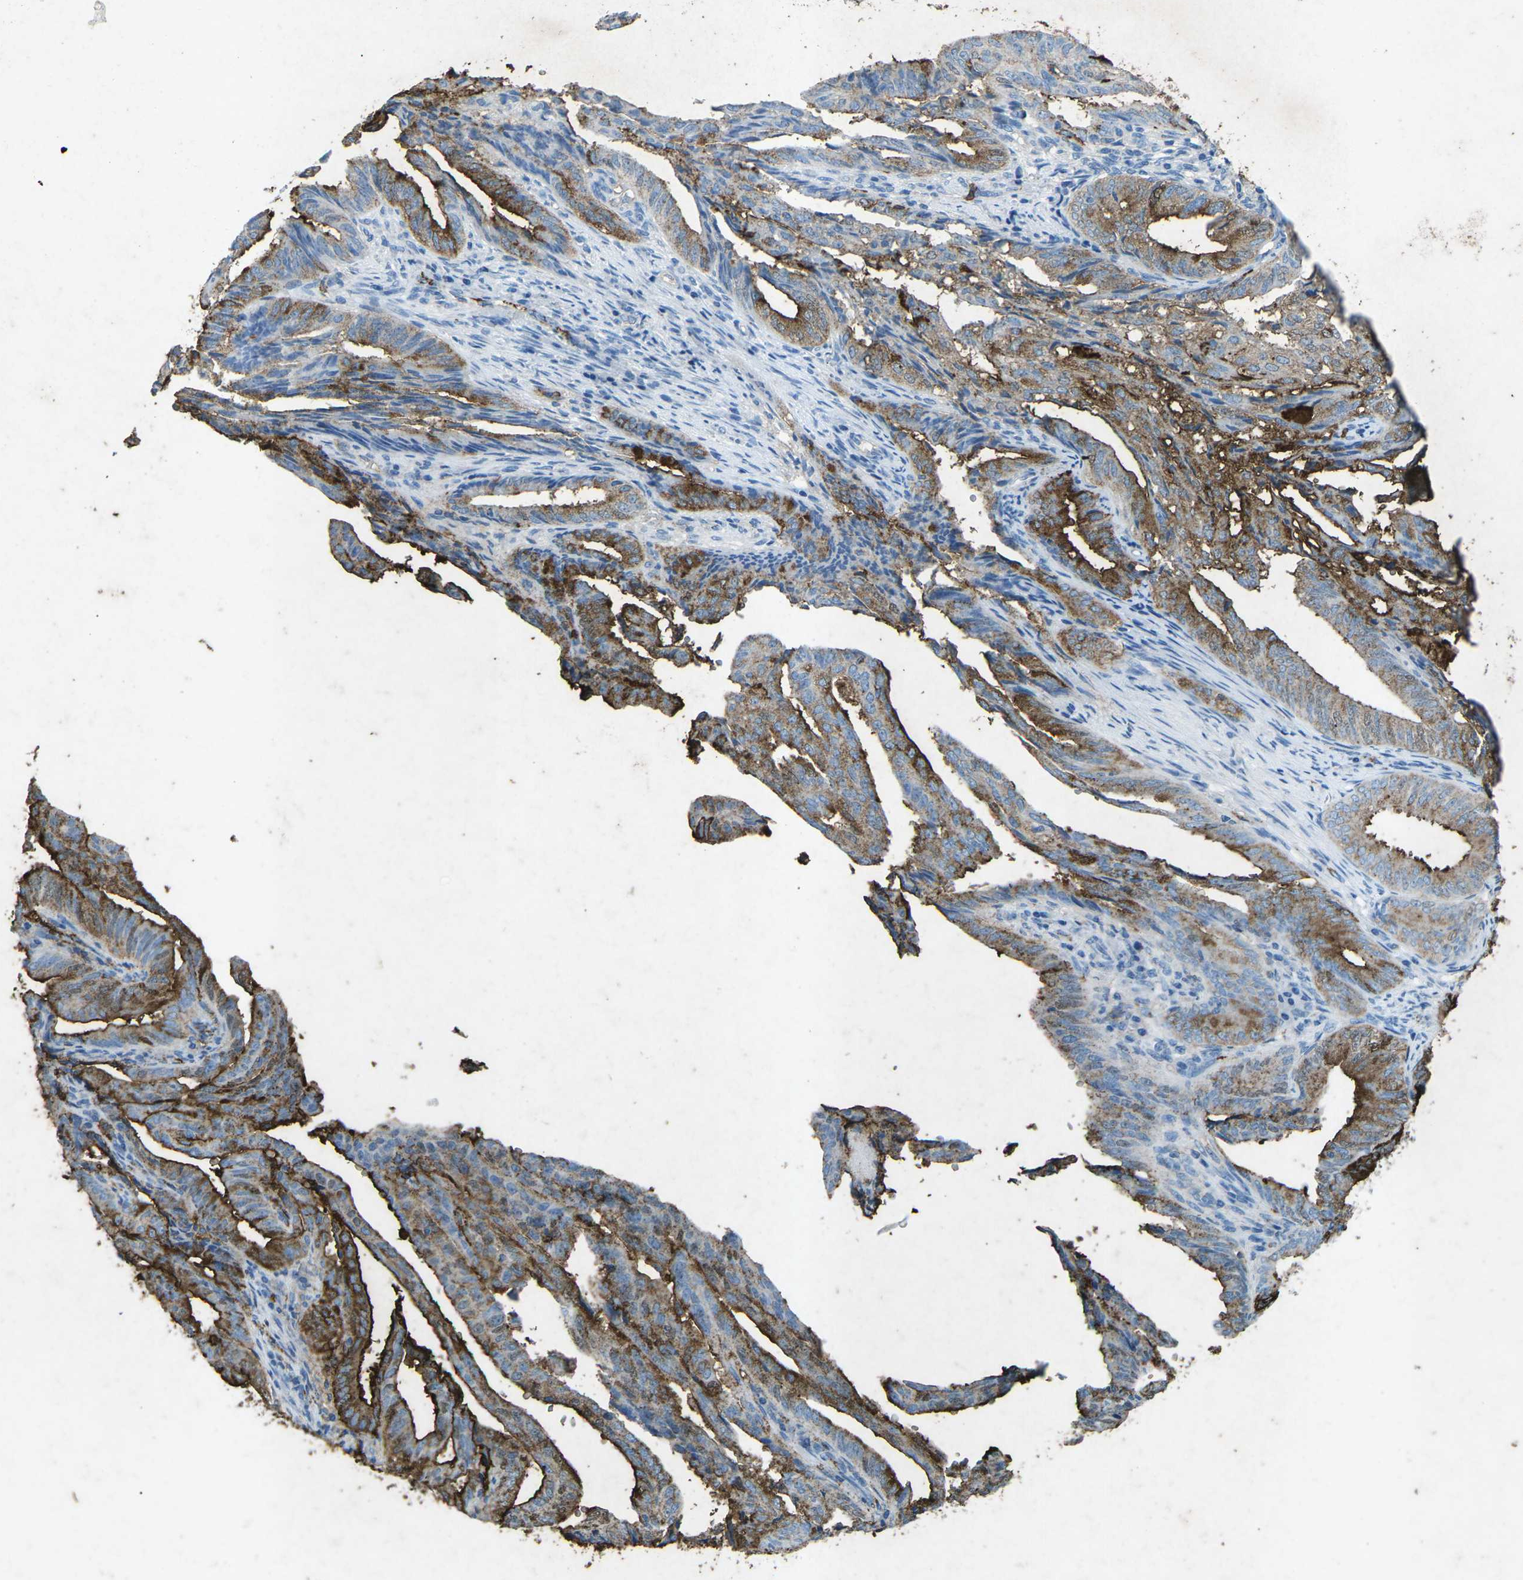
{"staining": {"intensity": "strong", "quantity": "25%-75%", "location": "cytoplasmic/membranous"}, "tissue": "endometrial cancer", "cell_type": "Tumor cells", "image_type": "cancer", "snomed": [{"axis": "morphology", "description": "Adenocarcinoma, NOS"}, {"axis": "topography", "description": "Endometrium"}], "caption": "Strong cytoplasmic/membranous protein staining is present in approximately 25%-75% of tumor cells in endometrial cancer. (Stains: DAB in brown, nuclei in blue, Microscopy: brightfield microscopy at high magnification).", "gene": "CTAGE1", "patient": {"sex": "female", "age": 58}}